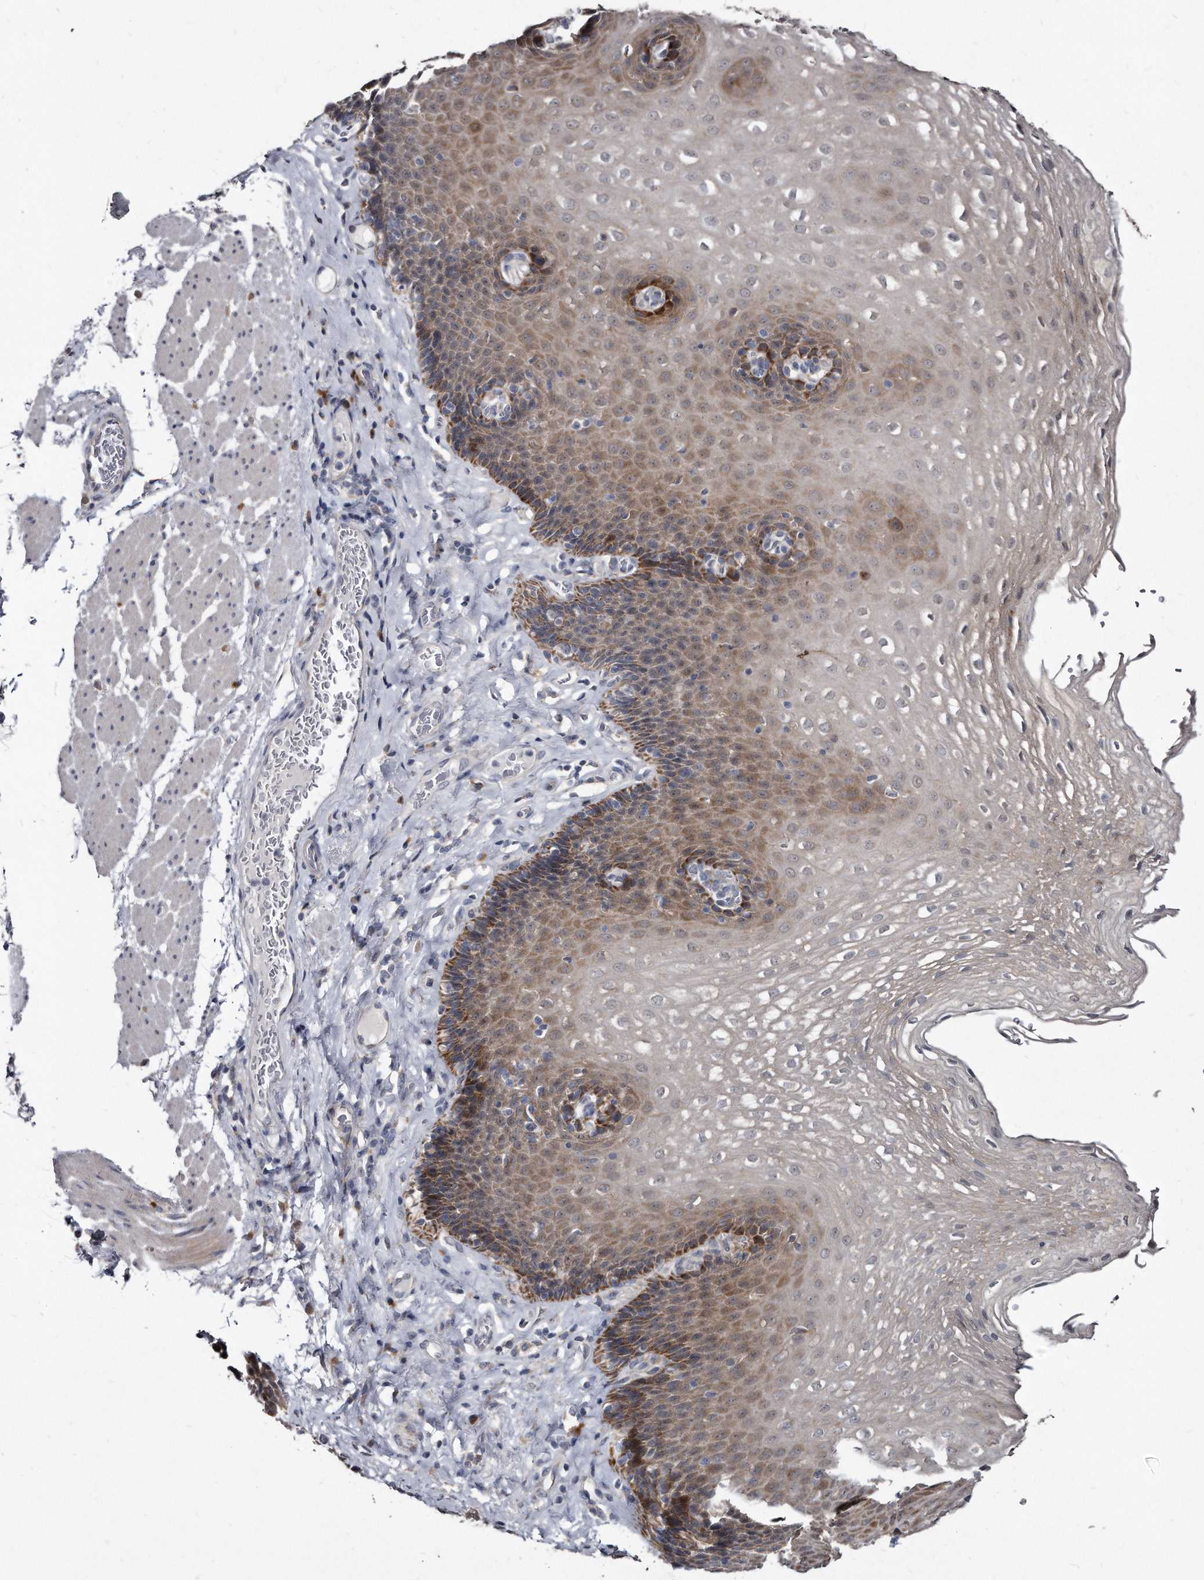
{"staining": {"intensity": "moderate", "quantity": "25%-75%", "location": "cytoplasmic/membranous"}, "tissue": "esophagus", "cell_type": "Squamous epithelial cells", "image_type": "normal", "snomed": [{"axis": "morphology", "description": "Normal tissue, NOS"}, {"axis": "topography", "description": "Esophagus"}], "caption": "IHC micrograph of benign esophagus stained for a protein (brown), which displays medium levels of moderate cytoplasmic/membranous staining in about 25%-75% of squamous epithelial cells.", "gene": "KLHDC3", "patient": {"sex": "female", "age": 66}}